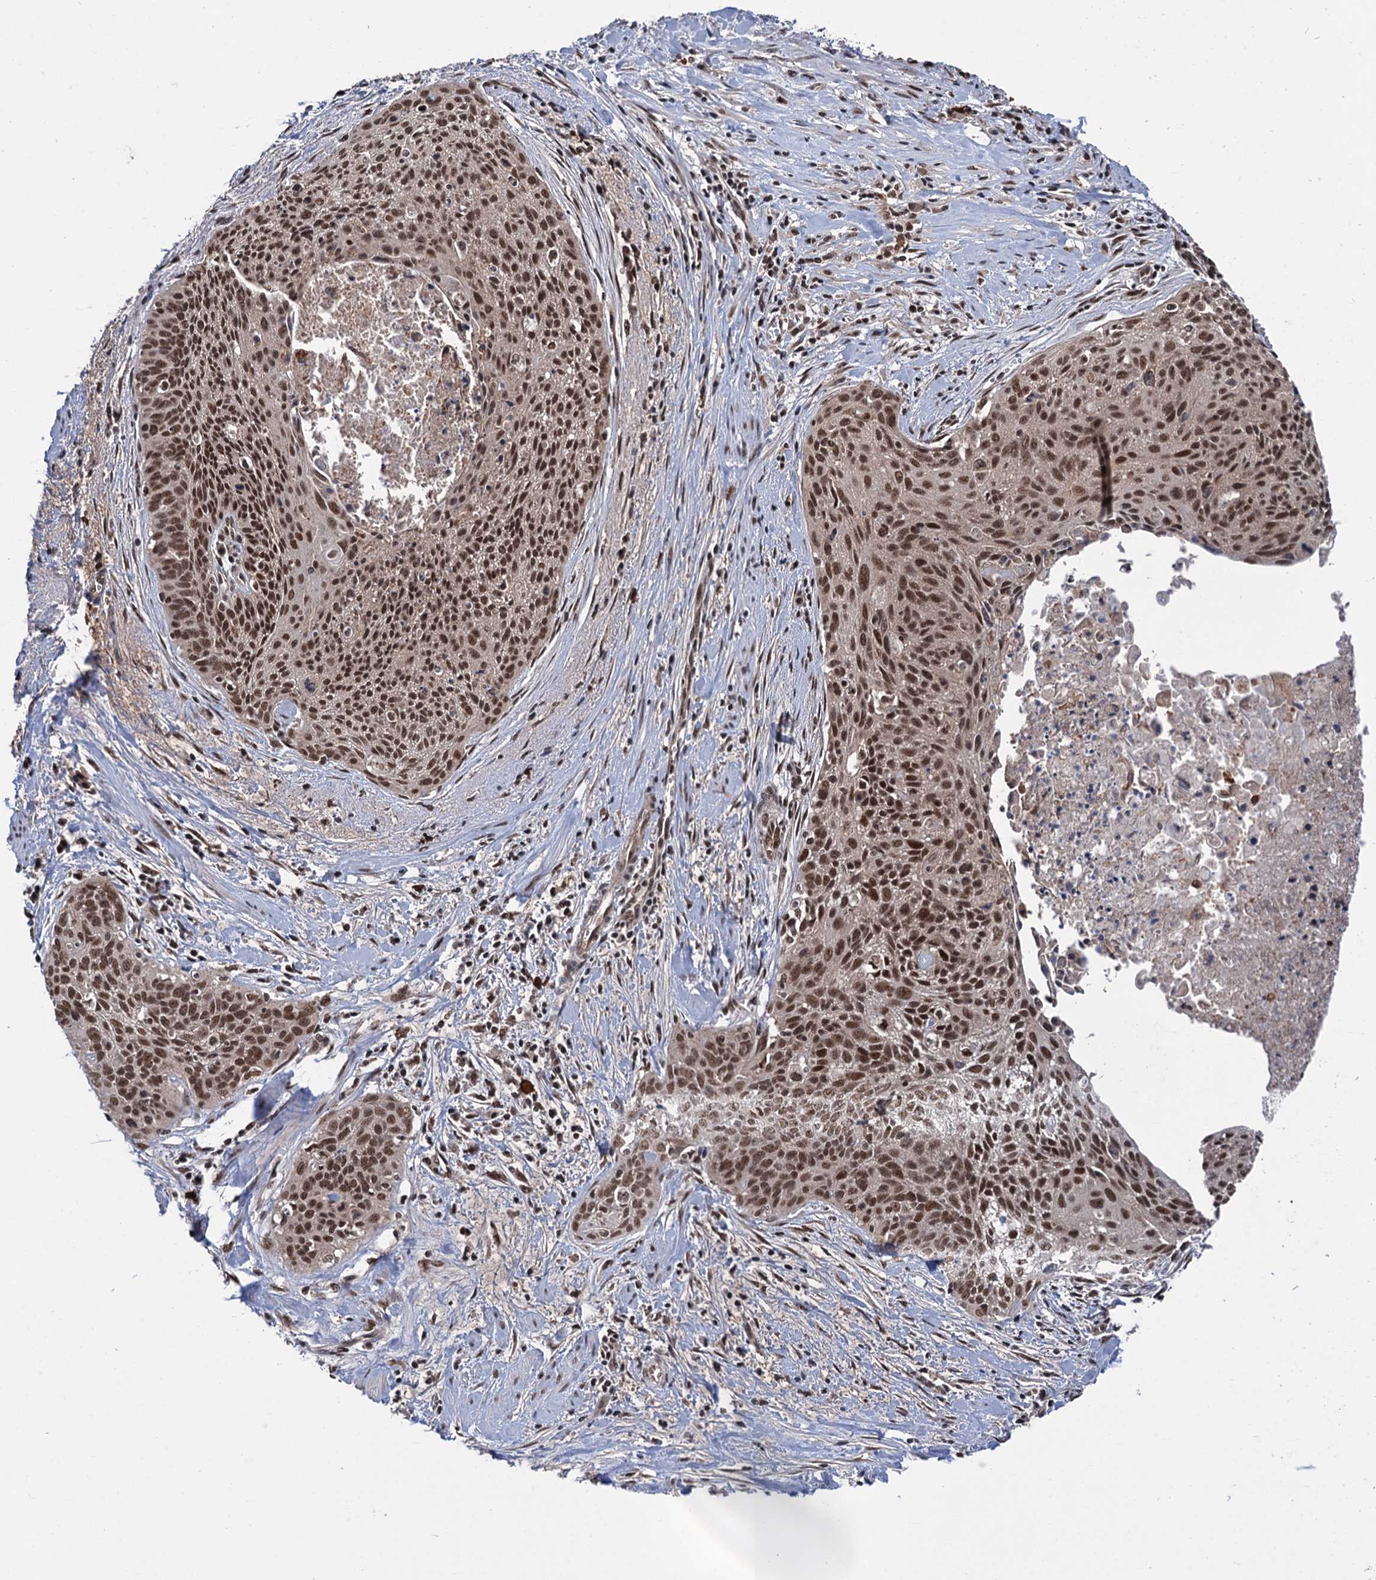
{"staining": {"intensity": "moderate", "quantity": ">75%", "location": "nuclear"}, "tissue": "cervical cancer", "cell_type": "Tumor cells", "image_type": "cancer", "snomed": [{"axis": "morphology", "description": "Squamous cell carcinoma, NOS"}, {"axis": "topography", "description": "Cervix"}], "caption": "Immunohistochemical staining of cervical cancer displays moderate nuclear protein expression in approximately >75% of tumor cells.", "gene": "RASSF4", "patient": {"sex": "female", "age": 55}}